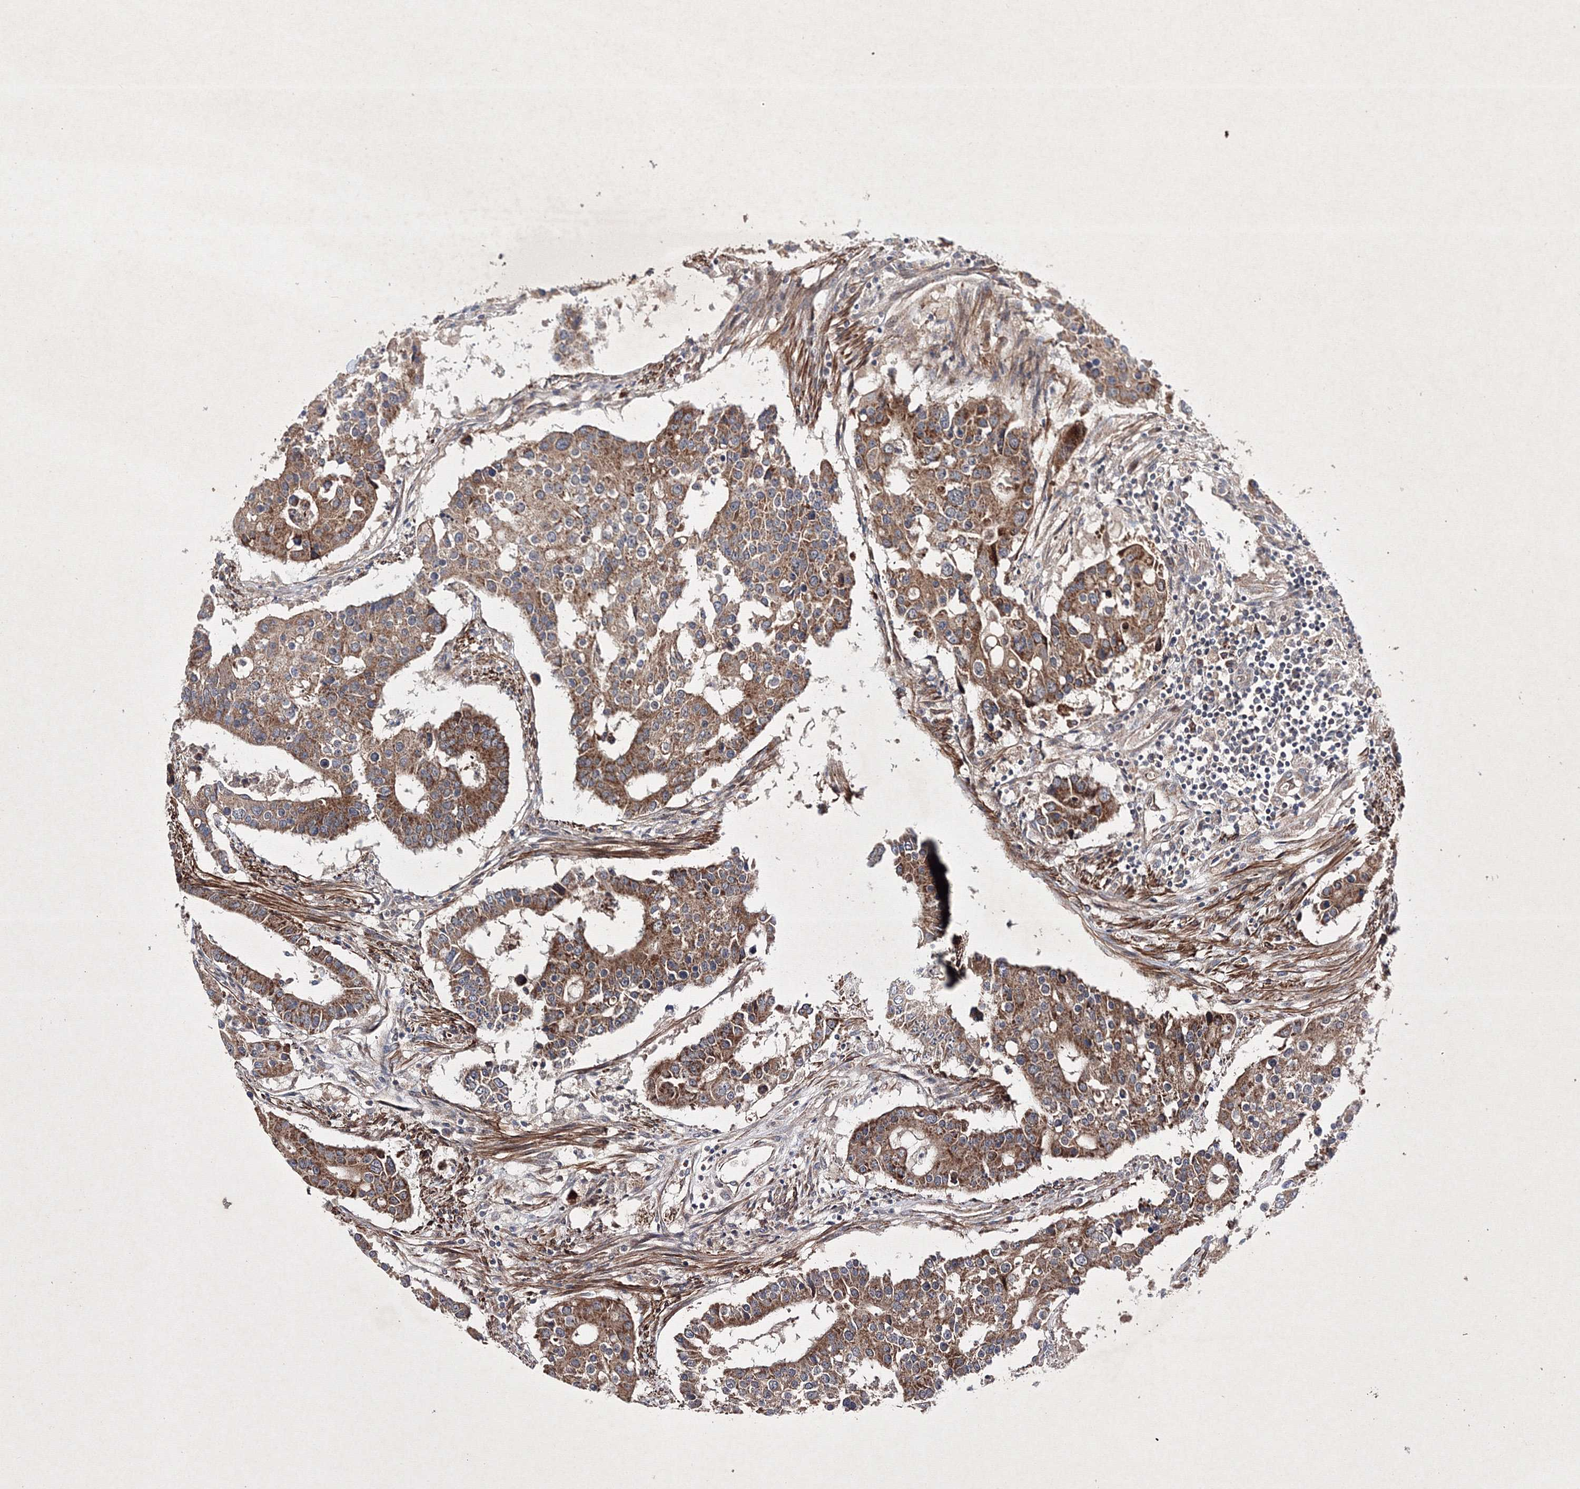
{"staining": {"intensity": "weak", "quantity": ">75%", "location": "cytoplasmic/membranous"}, "tissue": "colorectal cancer", "cell_type": "Tumor cells", "image_type": "cancer", "snomed": [{"axis": "morphology", "description": "Adenocarcinoma, NOS"}, {"axis": "topography", "description": "Colon"}], "caption": "Immunohistochemical staining of human colorectal cancer demonstrates low levels of weak cytoplasmic/membranous expression in approximately >75% of tumor cells.", "gene": "GFM1", "patient": {"sex": "male", "age": 77}}